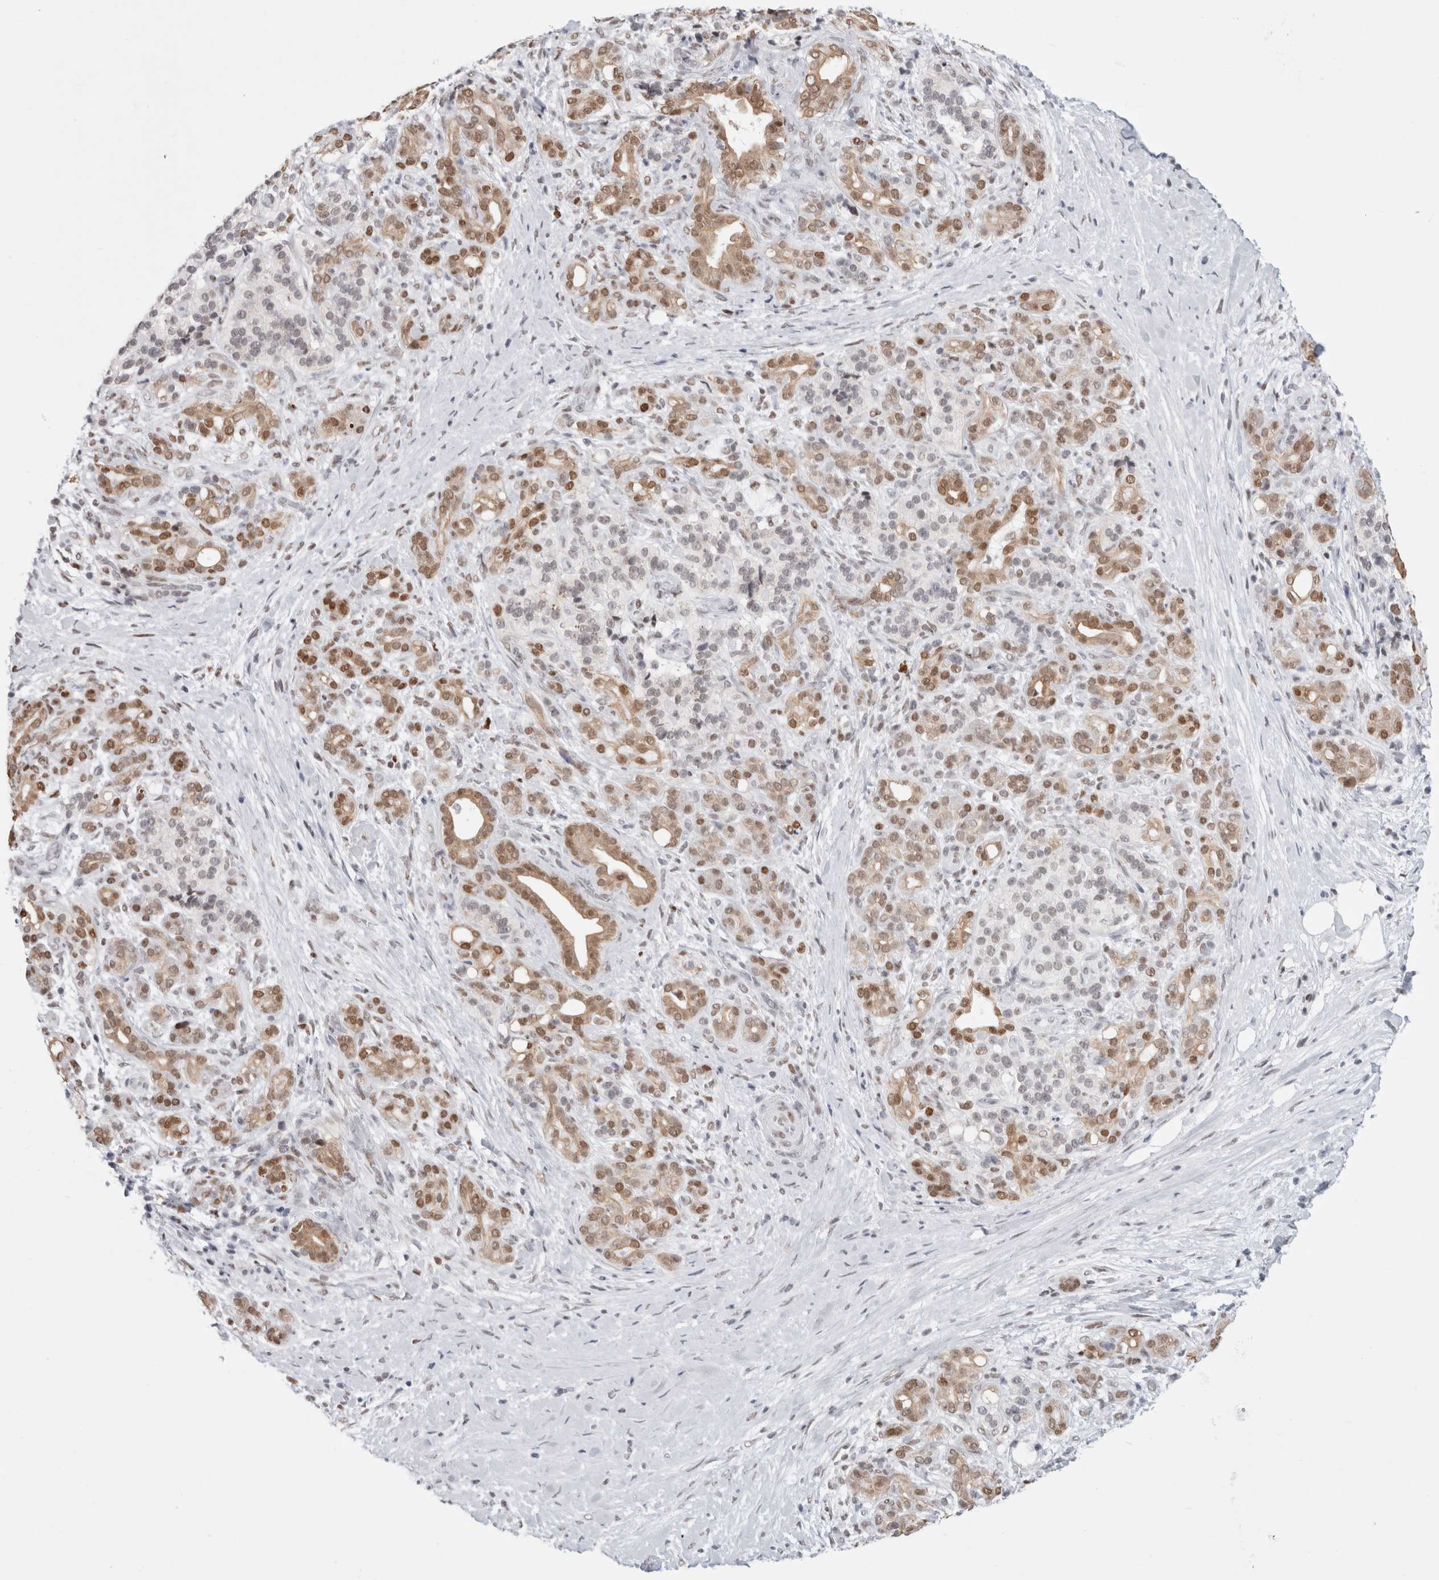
{"staining": {"intensity": "moderate", "quantity": ">75%", "location": "cytoplasmic/membranous,nuclear"}, "tissue": "pancreatic cancer", "cell_type": "Tumor cells", "image_type": "cancer", "snomed": [{"axis": "morphology", "description": "Adenocarcinoma, NOS"}, {"axis": "topography", "description": "Pancreas"}], "caption": "Immunohistochemical staining of pancreatic adenocarcinoma reveals medium levels of moderate cytoplasmic/membranous and nuclear protein positivity in approximately >75% of tumor cells. (brown staining indicates protein expression, while blue staining denotes nuclei).", "gene": "SMARCC1", "patient": {"sex": "male", "age": 58}}